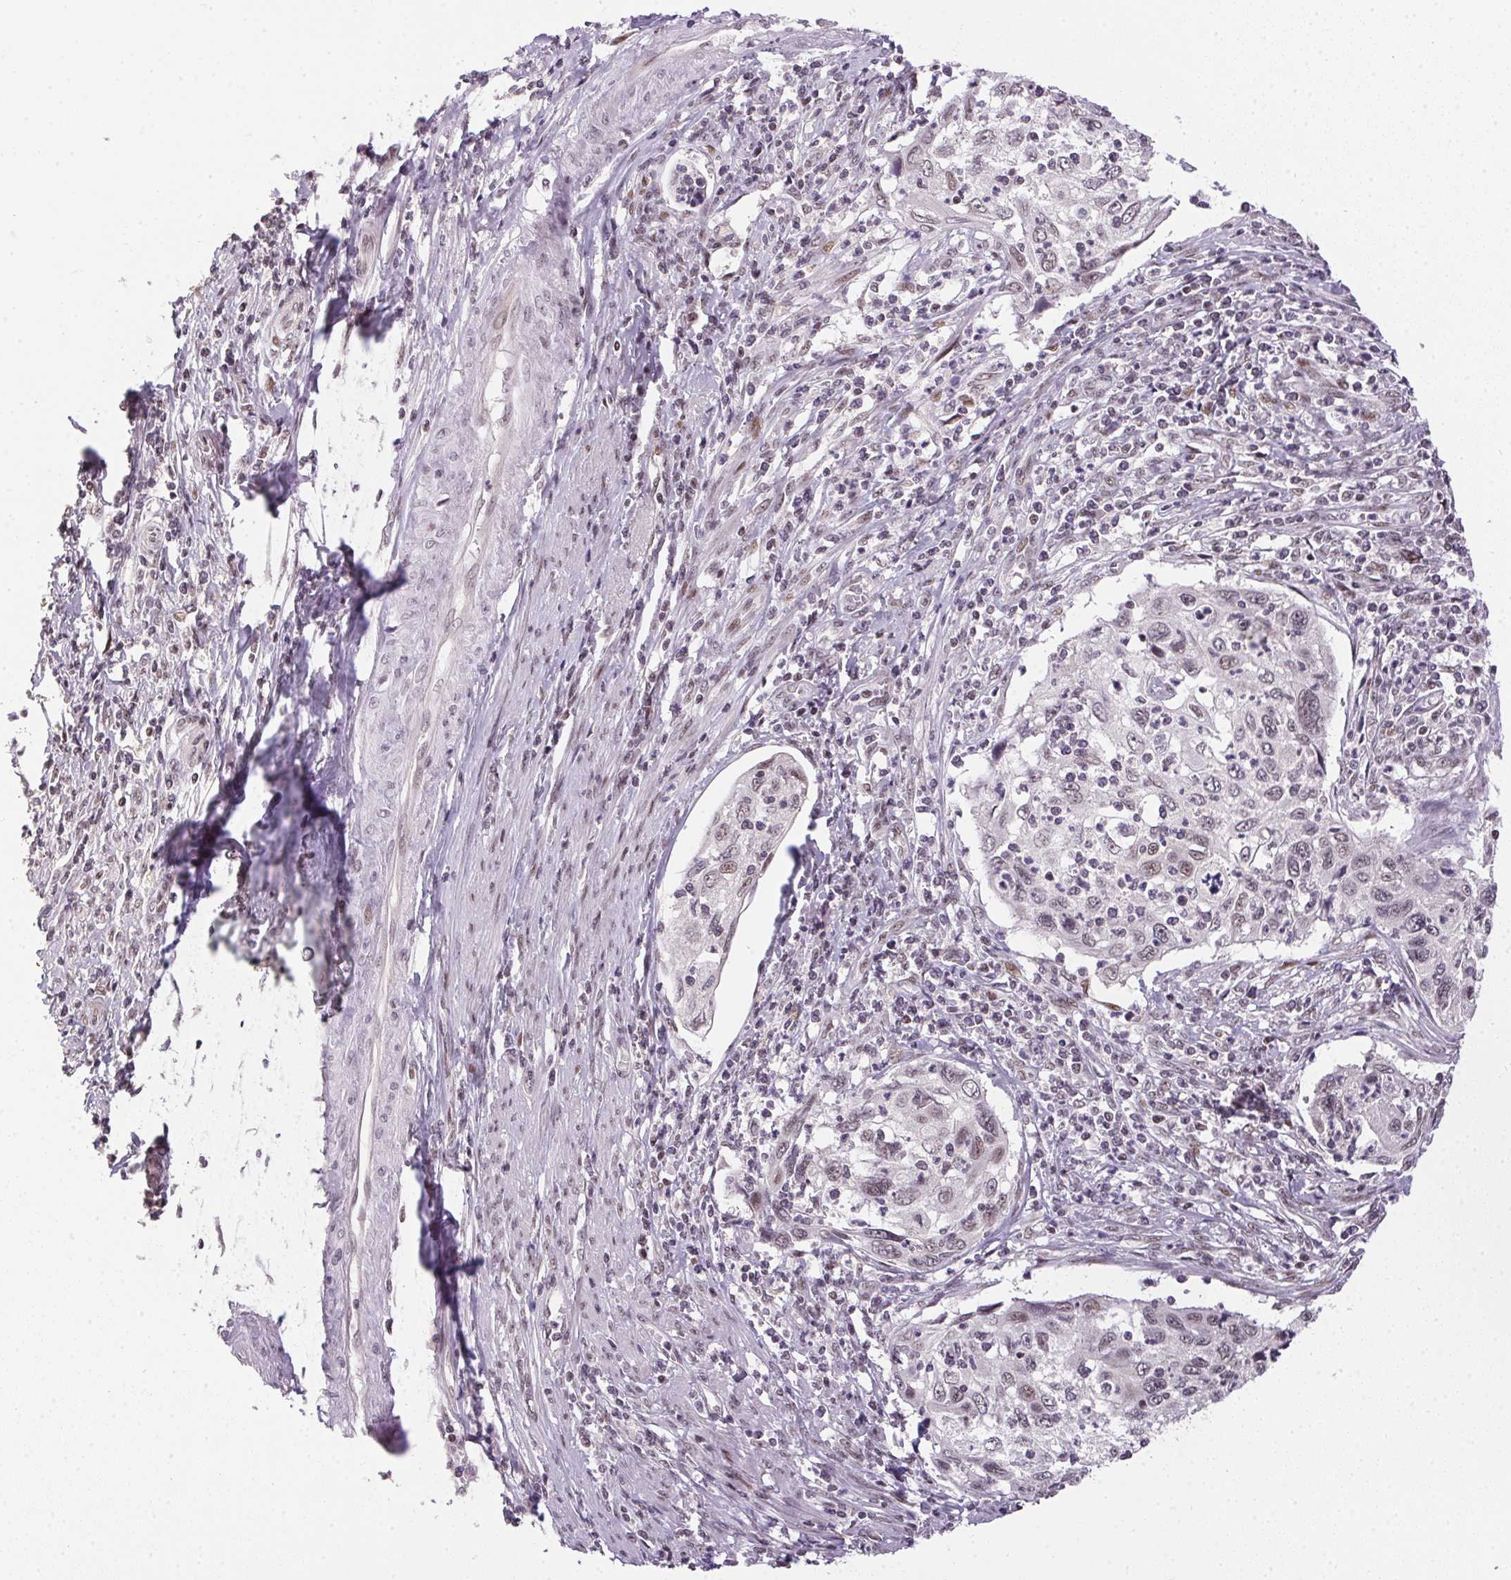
{"staining": {"intensity": "weak", "quantity": "<25%", "location": "nuclear"}, "tissue": "cervical cancer", "cell_type": "Tumor cells", "image_type": "cancer", "snomed": [{"axis": "morphology", "description": "Squamous cell carcinoma, NOS"}, {"axis": "topography", "description": "Cervix"}], "caption": "Cervical squamous cell carcinoma was stained to show a protein in brown. There is no significant positivity in tumor cells. (Stains: DAB (3,3'-diaminobenzidine) IHC with hematoxylin counter stain, Microscopy: brightfield microscopy at high magnification).", "gene": "KDM4D", "patient": {"sex": "female", "age": 70}}